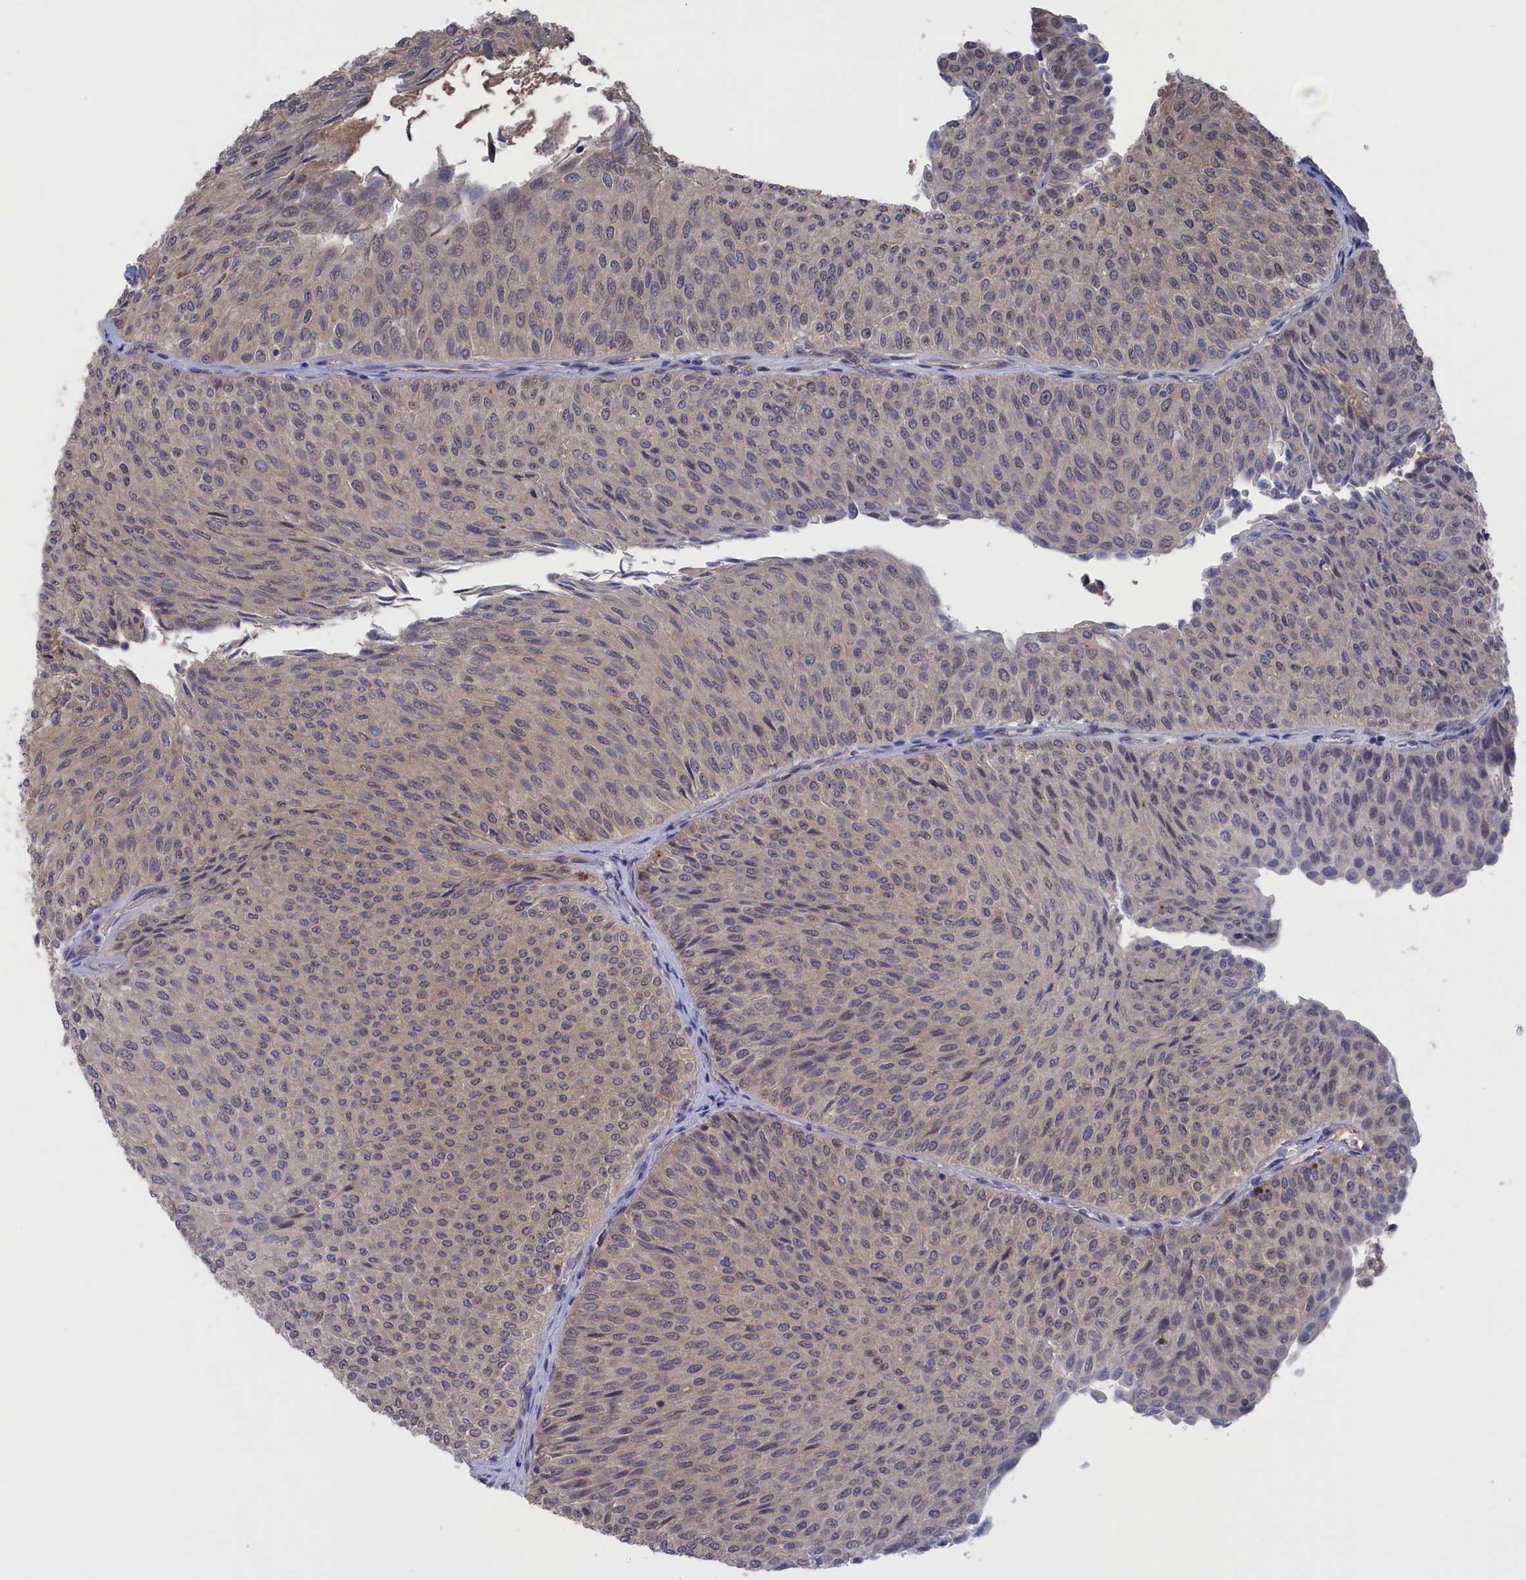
{"staining": {"intensity": "negative", "quantity": "none", "location": "none"}, "tissue": "urothelial cancer", "cell_type": "Tumor cells", "image_type": "cancer", "snomed": [{"axis": "morphology", "description": "Urothelial carcinoma, Low grade"}, {"axis": "topography", "description": "Urinary bladder"}], "caption": "Photomicrograph shows no protein staining in tumor cells of urothelial carcinoma (low-grade) tissue. (DAB (3,3'-diaminobenzidine) IHC visualized using brightfield microscopy, high magnification).", "gene": "NUTF2", "patient": {"sex": "male", "age": 78}}